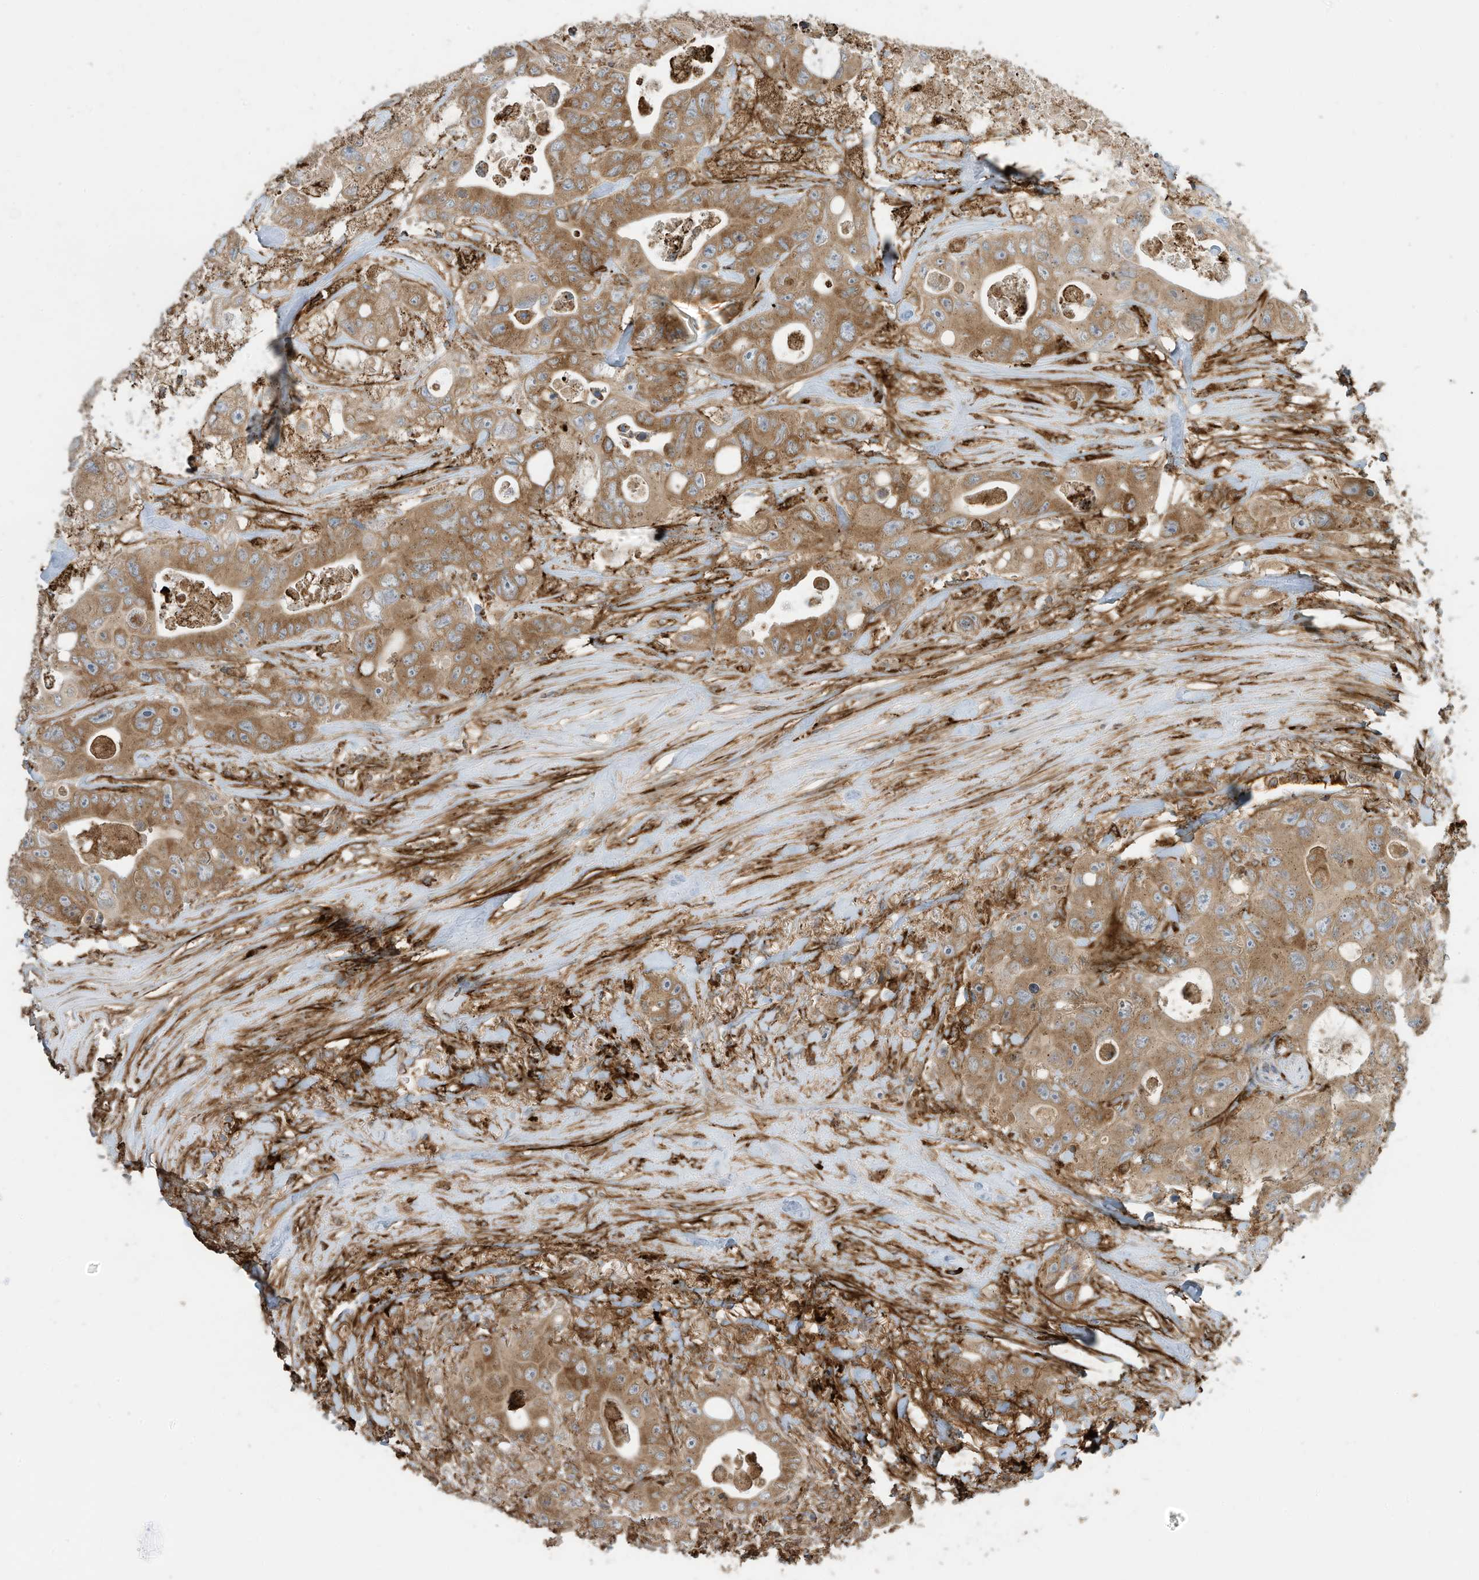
{"staining": {"intensity": "moderate", "quantity": ">75%", "location": "cytoplasmic/membranous"}, "tissue": "colorectal cancer", "cell_type": "Tumor cells", "image_type": "cancer", "snomed": [{"axis": "morphology", "description": "Adenocarcinoma, NOS"}, {"axis": "topography", "description": "Colon"}], "caption": "This photomicrograph reveals colorectal cancer stained with immunohistochemistry (IHC) to label a protein in brown. The cytoplasmic/membranous of tumor cells show moderate positivity for the protein. Nuclei are counter-stained blue.", "gene": "TRNAU1AP", "patient": {"sex": "female", "age": 46}}